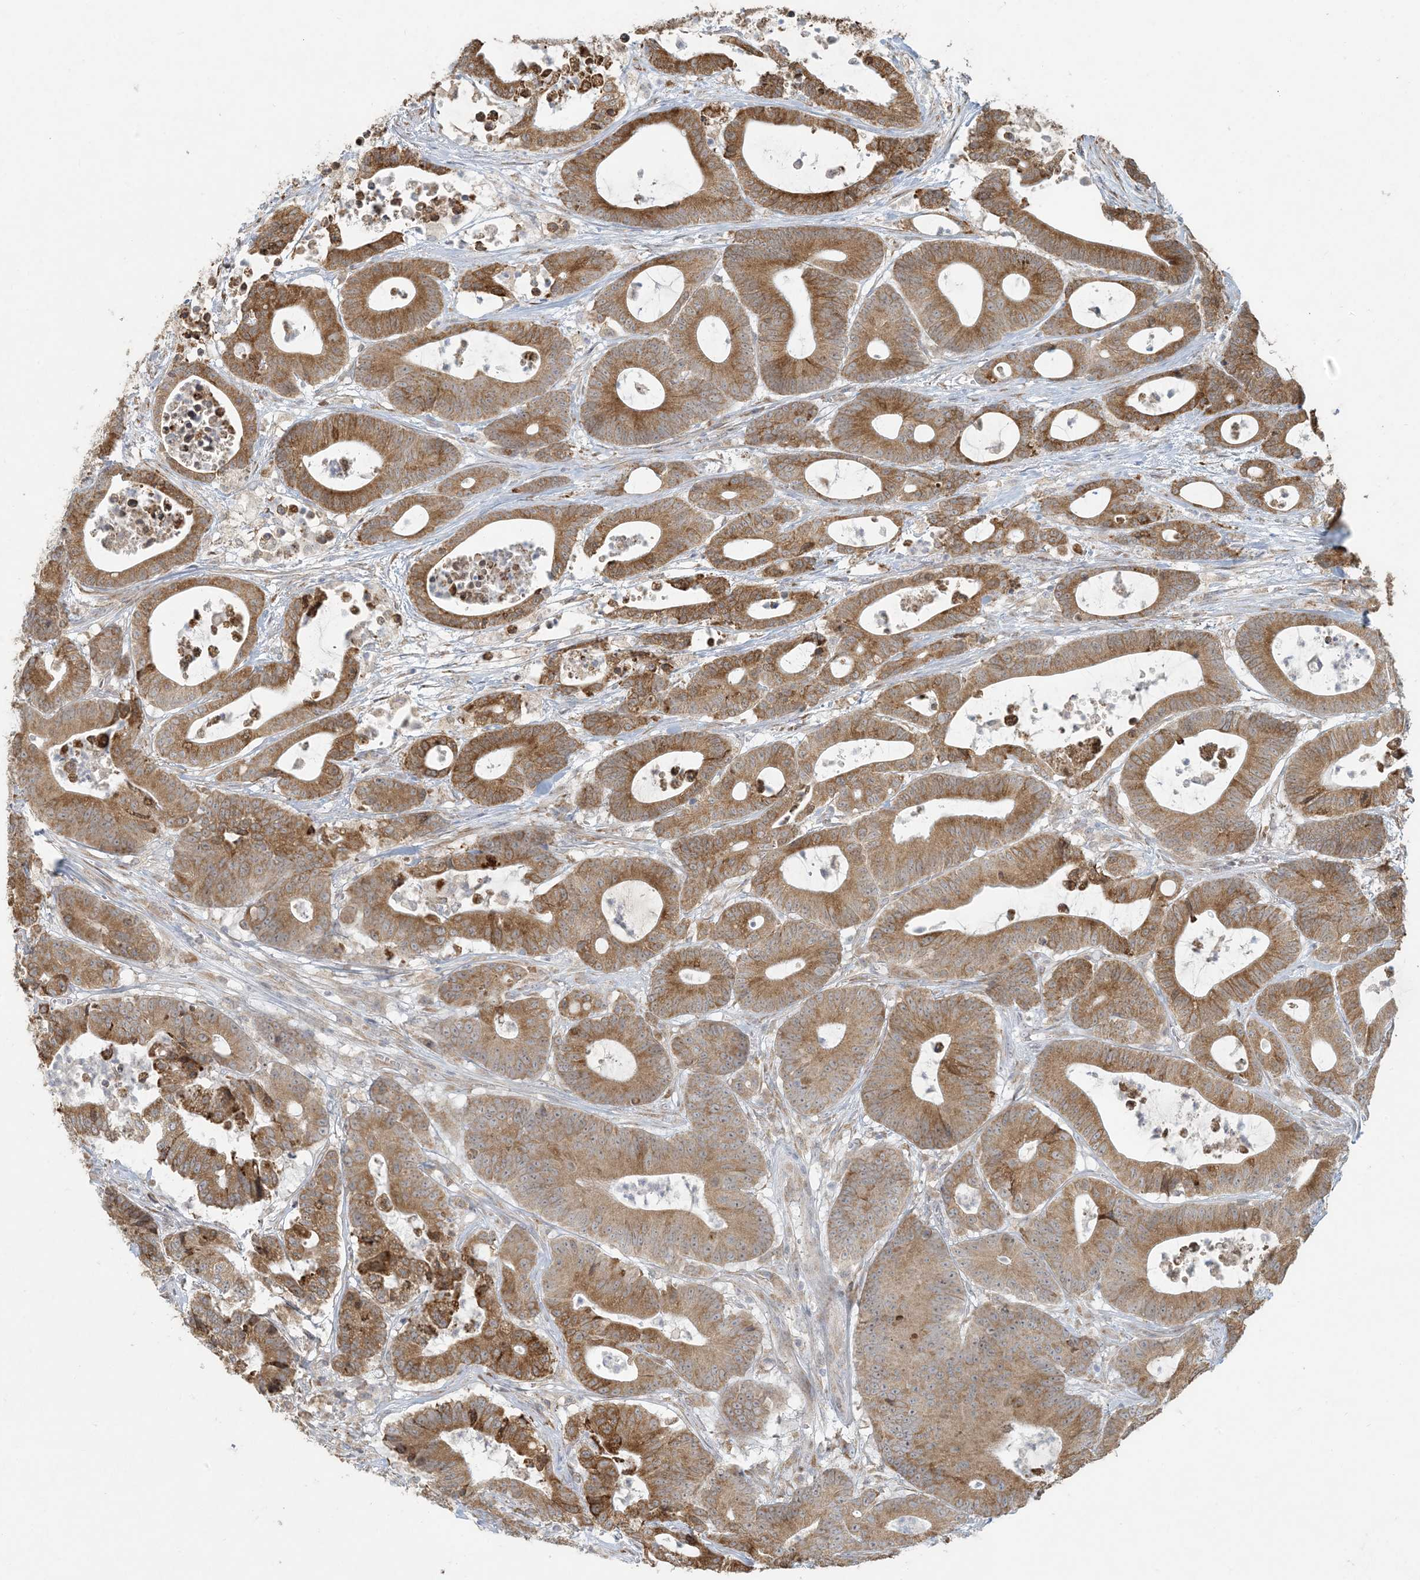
{"staining": {"intensity": "moderate", "quantity": ">75%", "location": "cytoplasmic/membranous"}, "tissue": "colorectal cancer", "cell_type": "Tumor cells", "image_type": "cancer", "snomed": [{"axis": "morphology", "description": "Adenocarcinoma, NOS"}, {"axis": "topography", "description": "Colon"}], "caption": "A brown stain shows moderate cytoplasmic/membranous staining of a protein in human adenocarcinoma (colorectal) tumor cells.", "gene": "HACL1", "patient": {"sex": "female", "age": 84}}